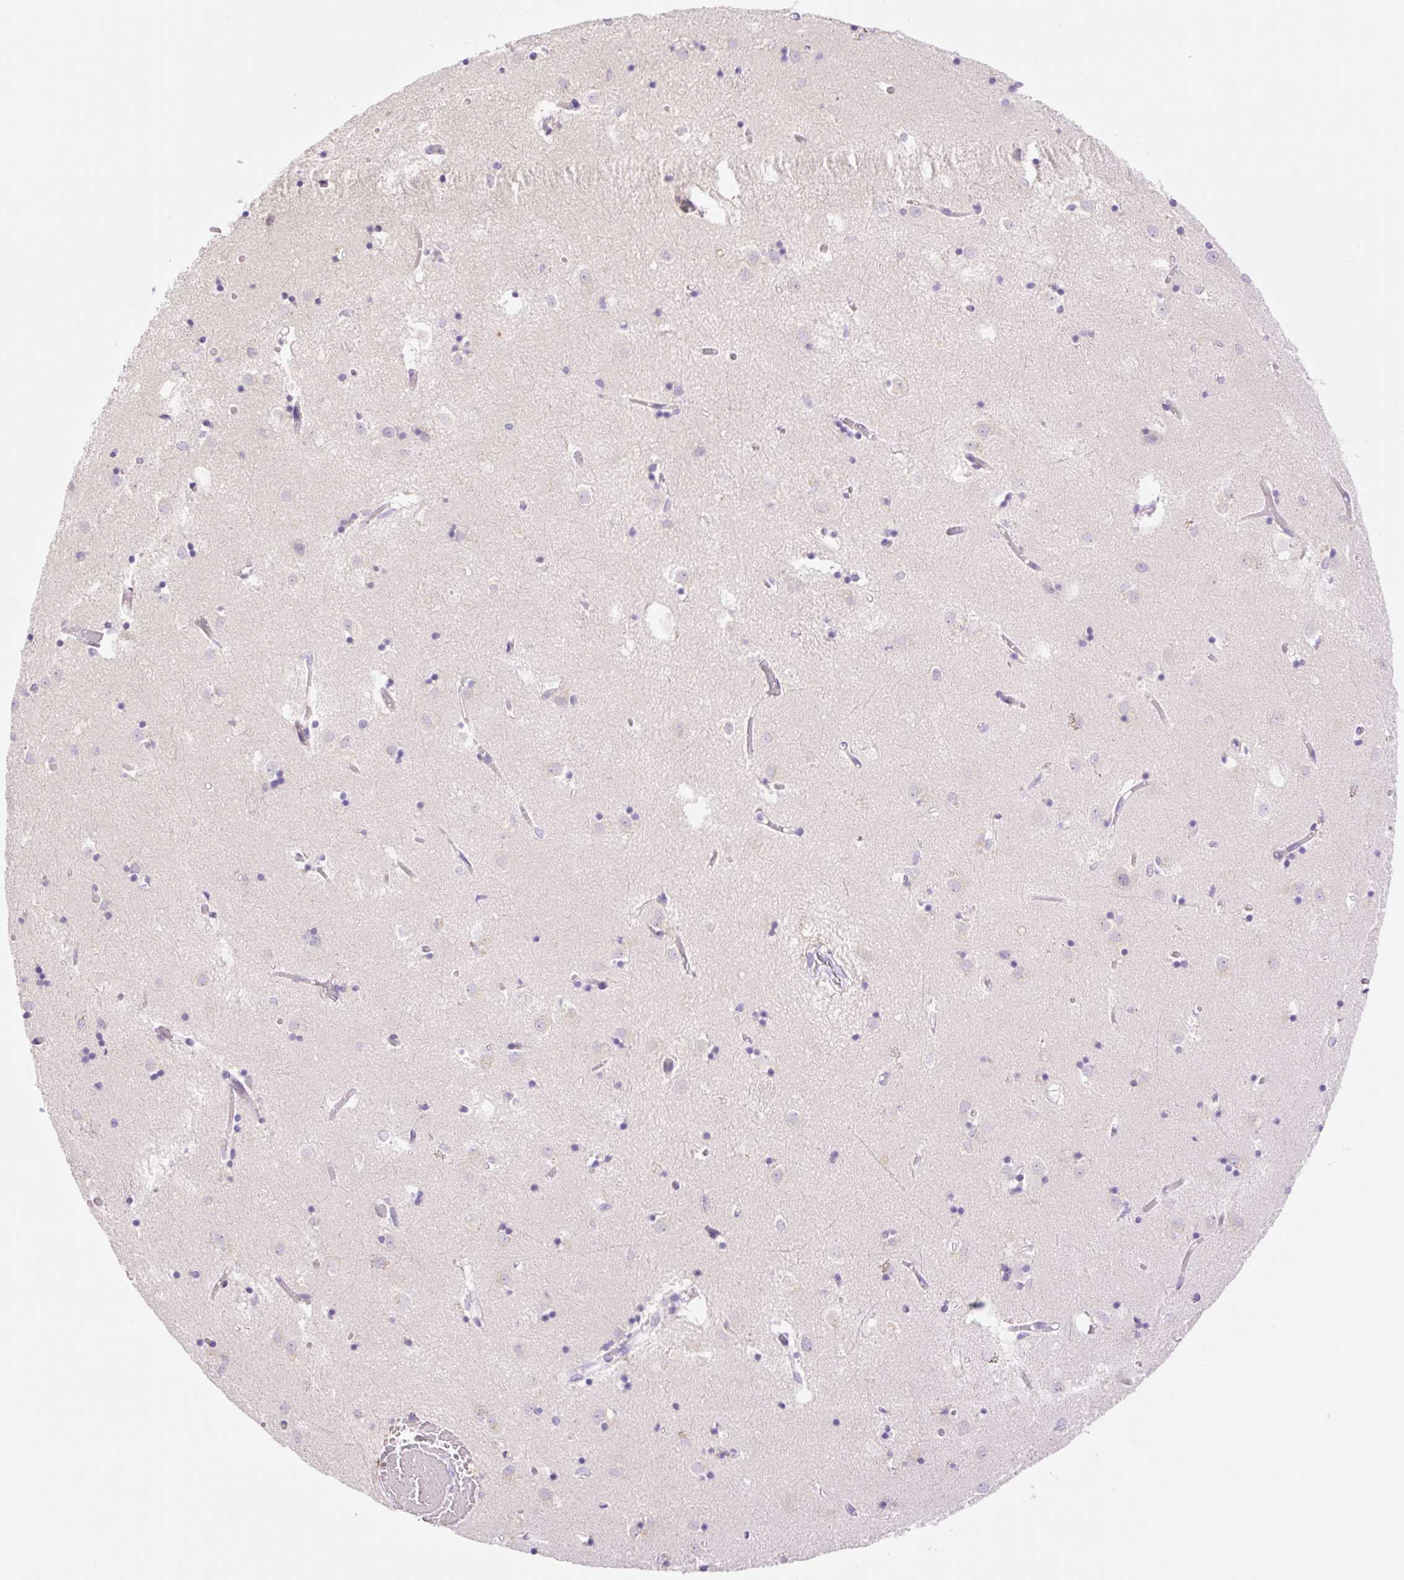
{"staining": {"intensity": "negative", "quantity": "none", "location": "none"}, "tissue": "caudate", "cell_type": "Glial cells", "image_type": "normal", "snomed": [{"axis": "morphology", "description": "Normal tissue, NOS"}, {"axis": "topography", "description": "Lateral ventricle wall"}], "caption": "Immunohistochemical staining of benign caudate shows no significant expression in glial cells.", "gene": "DENND5A", "patient": {"sex": "male", "age": 70}}